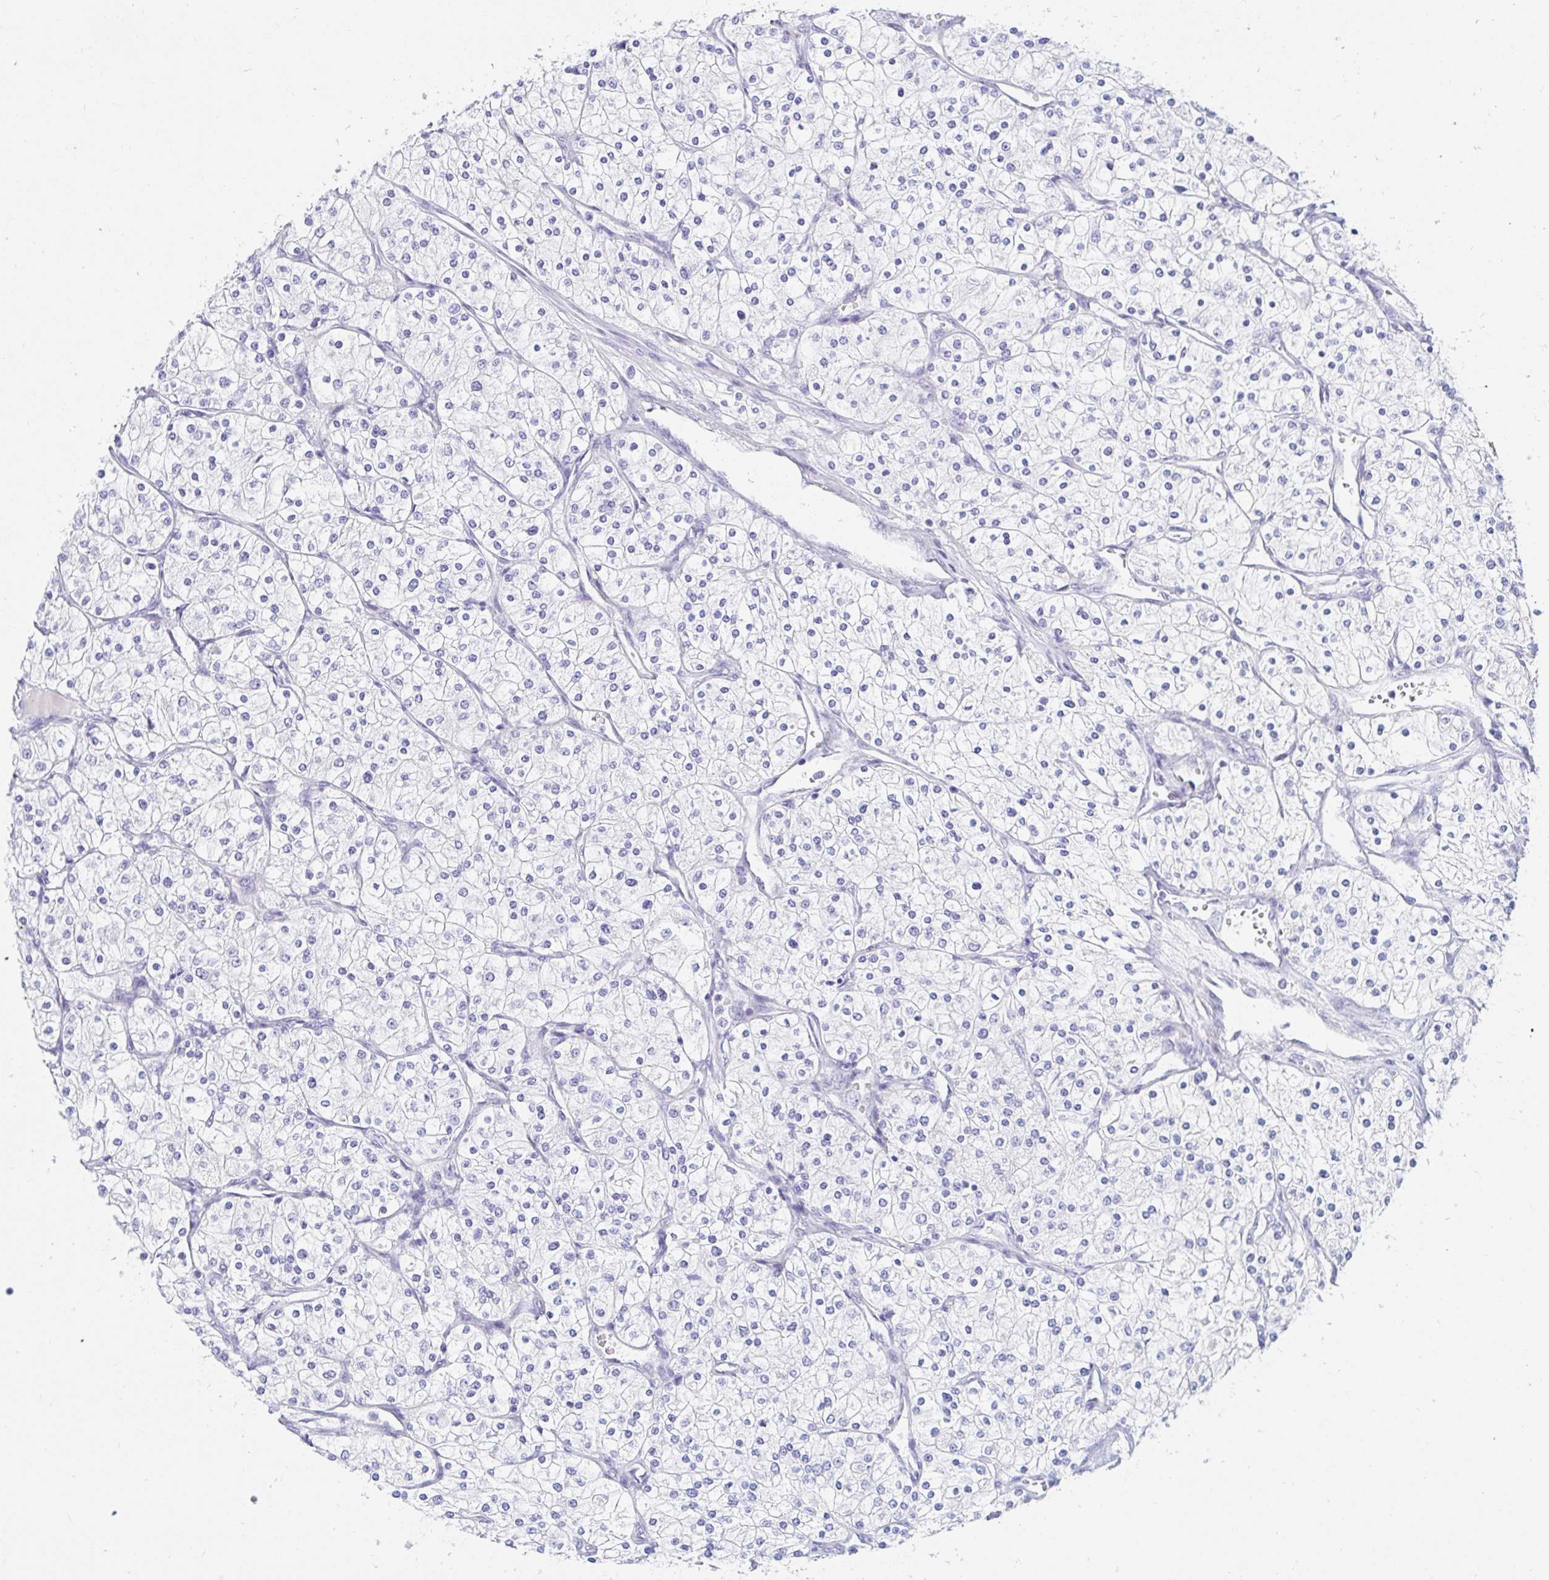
{"staining": {"intensity": "negative", "quantity": "none", "location": "none"}, "tissue": "renal cancer", "cell_type": "Tumor cells", "image_type": "cancer", "snomed": [{"axis": "morphology", "description": "Adenocarcinoma, NOS"}, {"axis": "topography", "description": "Kidney"}], "caption": "An image of human renal adenocarcinoma is negative for staining in tumor cells.", "gene": "C4orf17", "patient": {"sex": "male", "age": 80}}